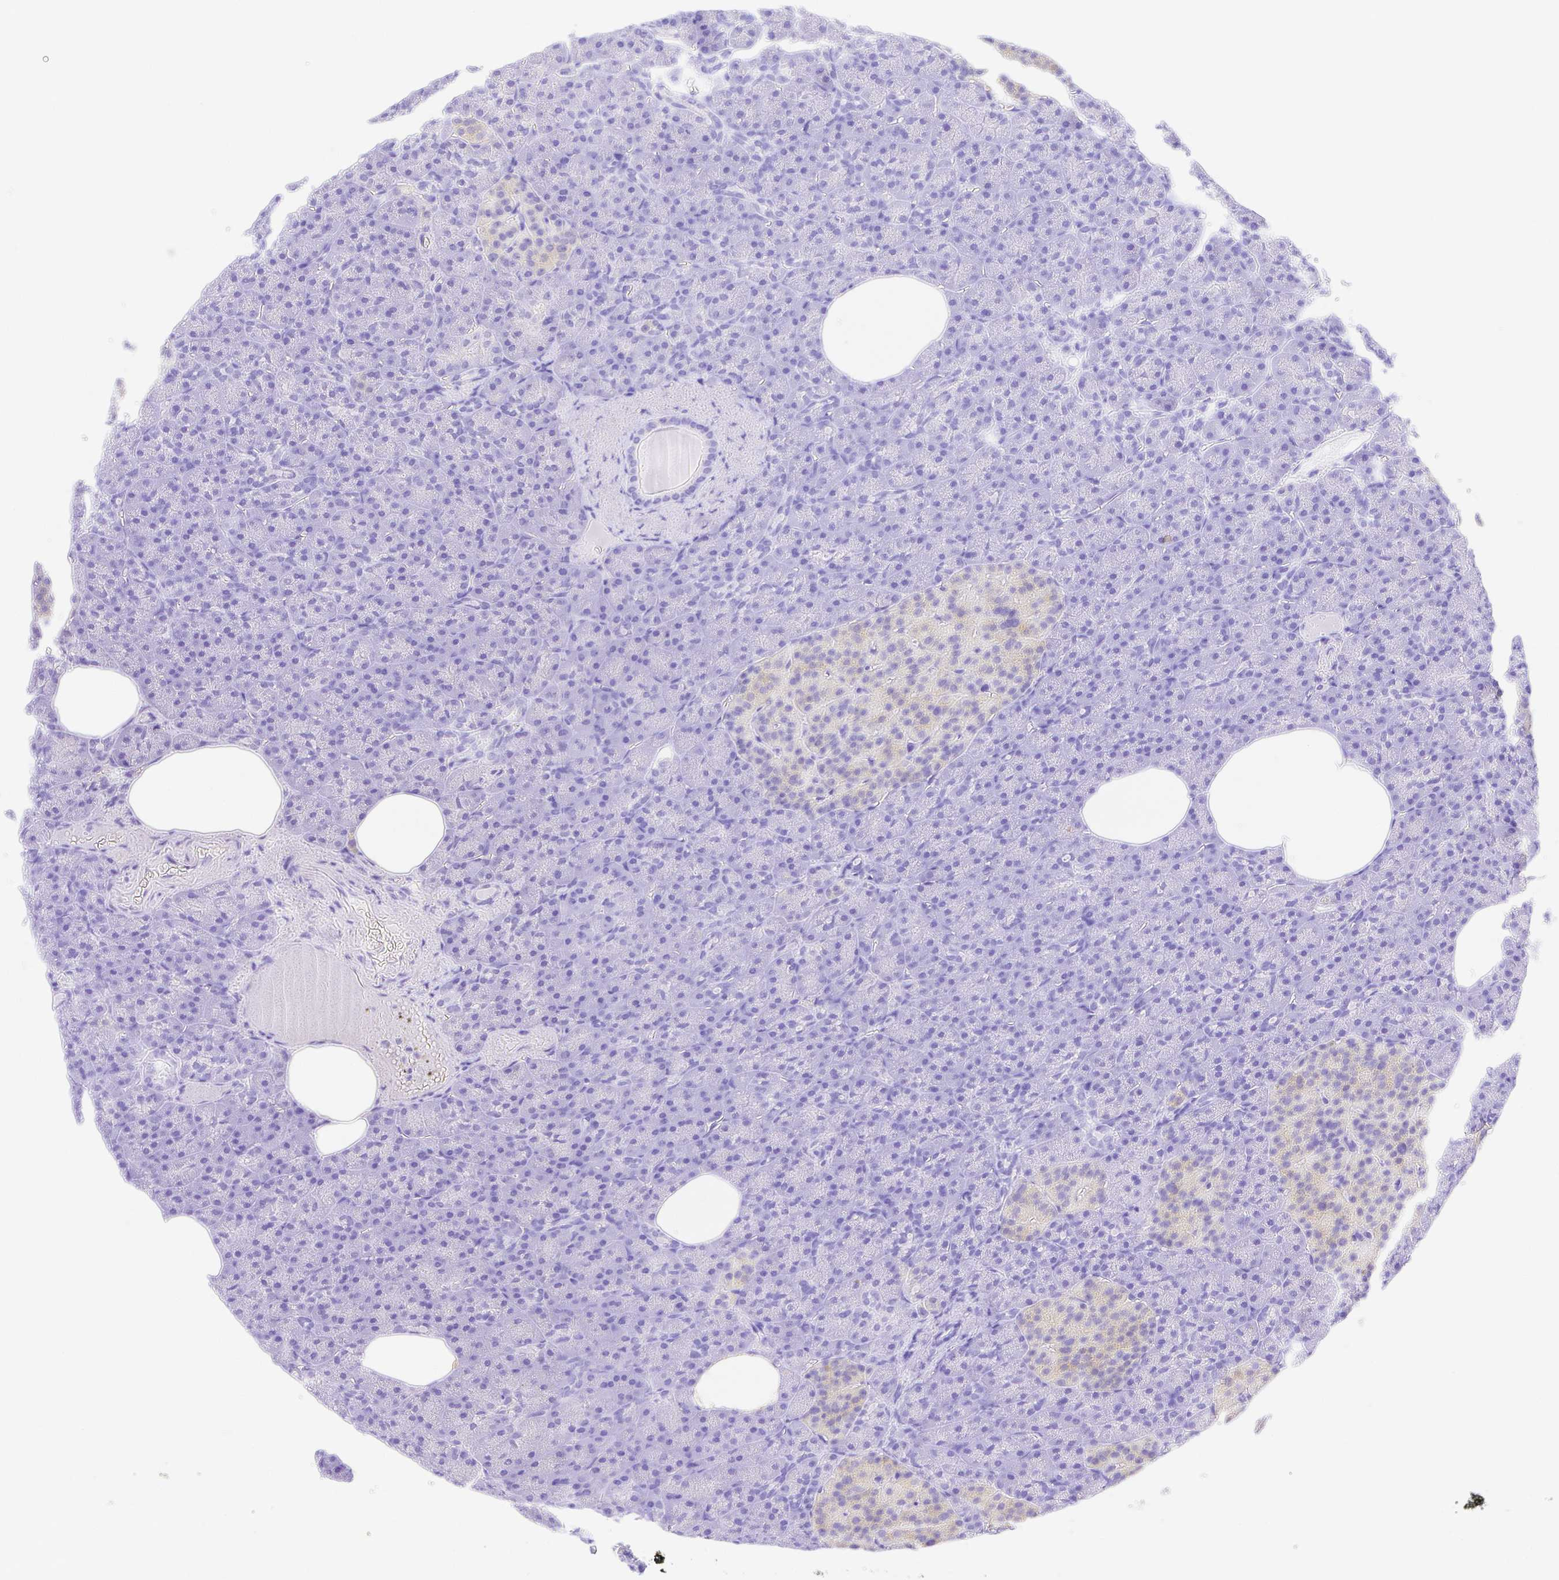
{"staining": {"intensity": "negative", "quantity": "none", "location": "none"}, "tissue": "pancreas", "cell_type": "Exocrine glandular cells", "image_type": "normal", "snomed": [{"axis": "morphology", "description": "Normal tissue, NOS"}, {"axis": "topography", "description": "Pancreas"}], "caption": "A histopathology image of human pancreas is negative for staining in exocrine glandular cells. (DAB (3,3'-diaminobenzidine) immunohistochemistry (IHC), high magnification).", "gene": "SMR3A", "patient": {"sex": "female", "age": 74}}